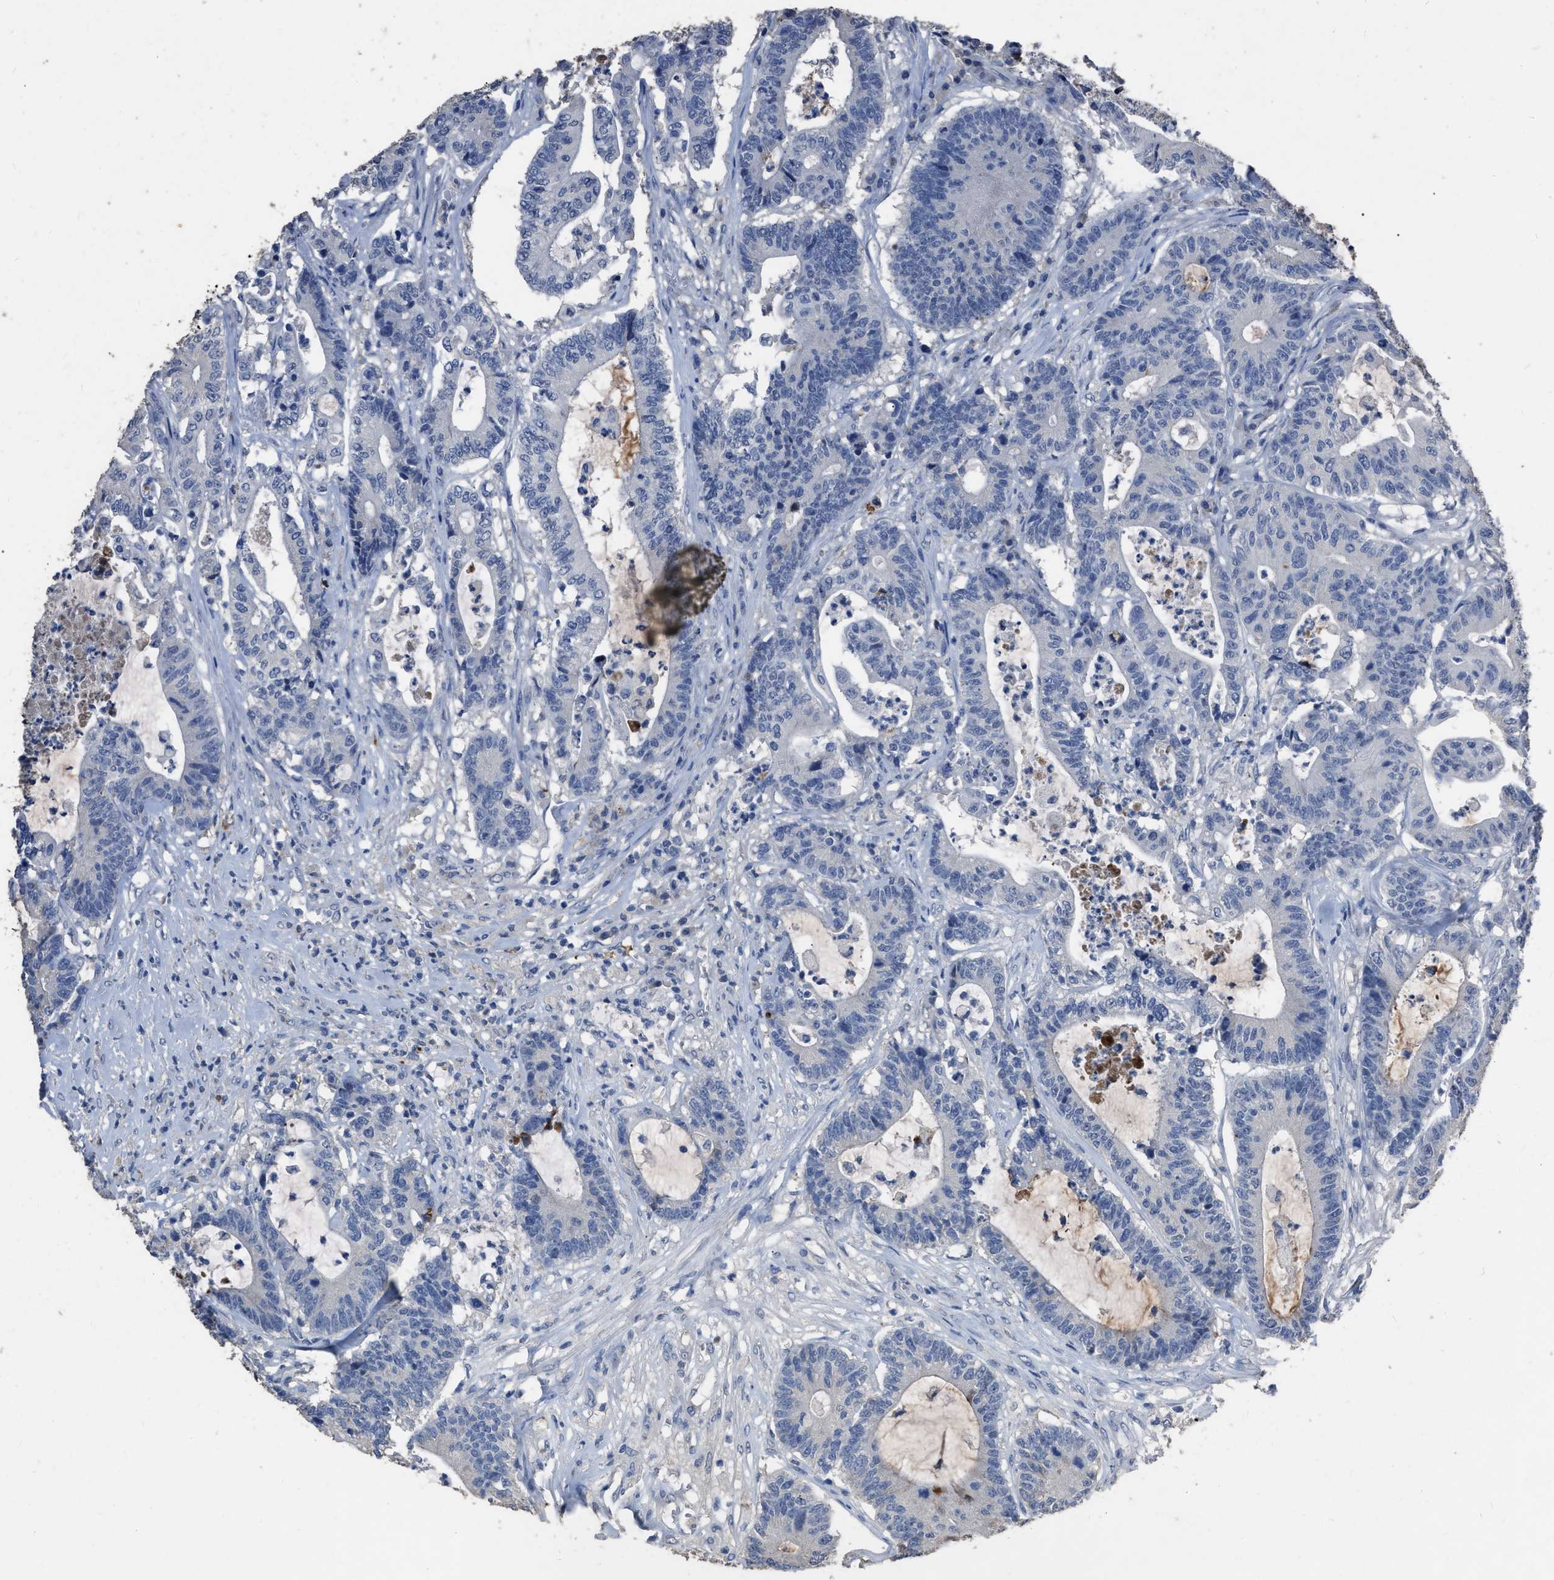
{"staining": {"intensity": "negative", "quantity": "none", "location": "none"}, "tissue": "colorectal cancer", "cell_type": "Tumor cells", "image_type": "cancer", "snomed": [{"axis": "morphology", "description": "Adenocarcinoma, NOS"}, {"axis": "topography", "description": "Colon"}], "caption": "This is an IHC image of colorectal cancer (adenocarcinoma). There is no expression in tumor cells.", "gene": "HABP2", "patient": {"sex": "female", "age": 84}}